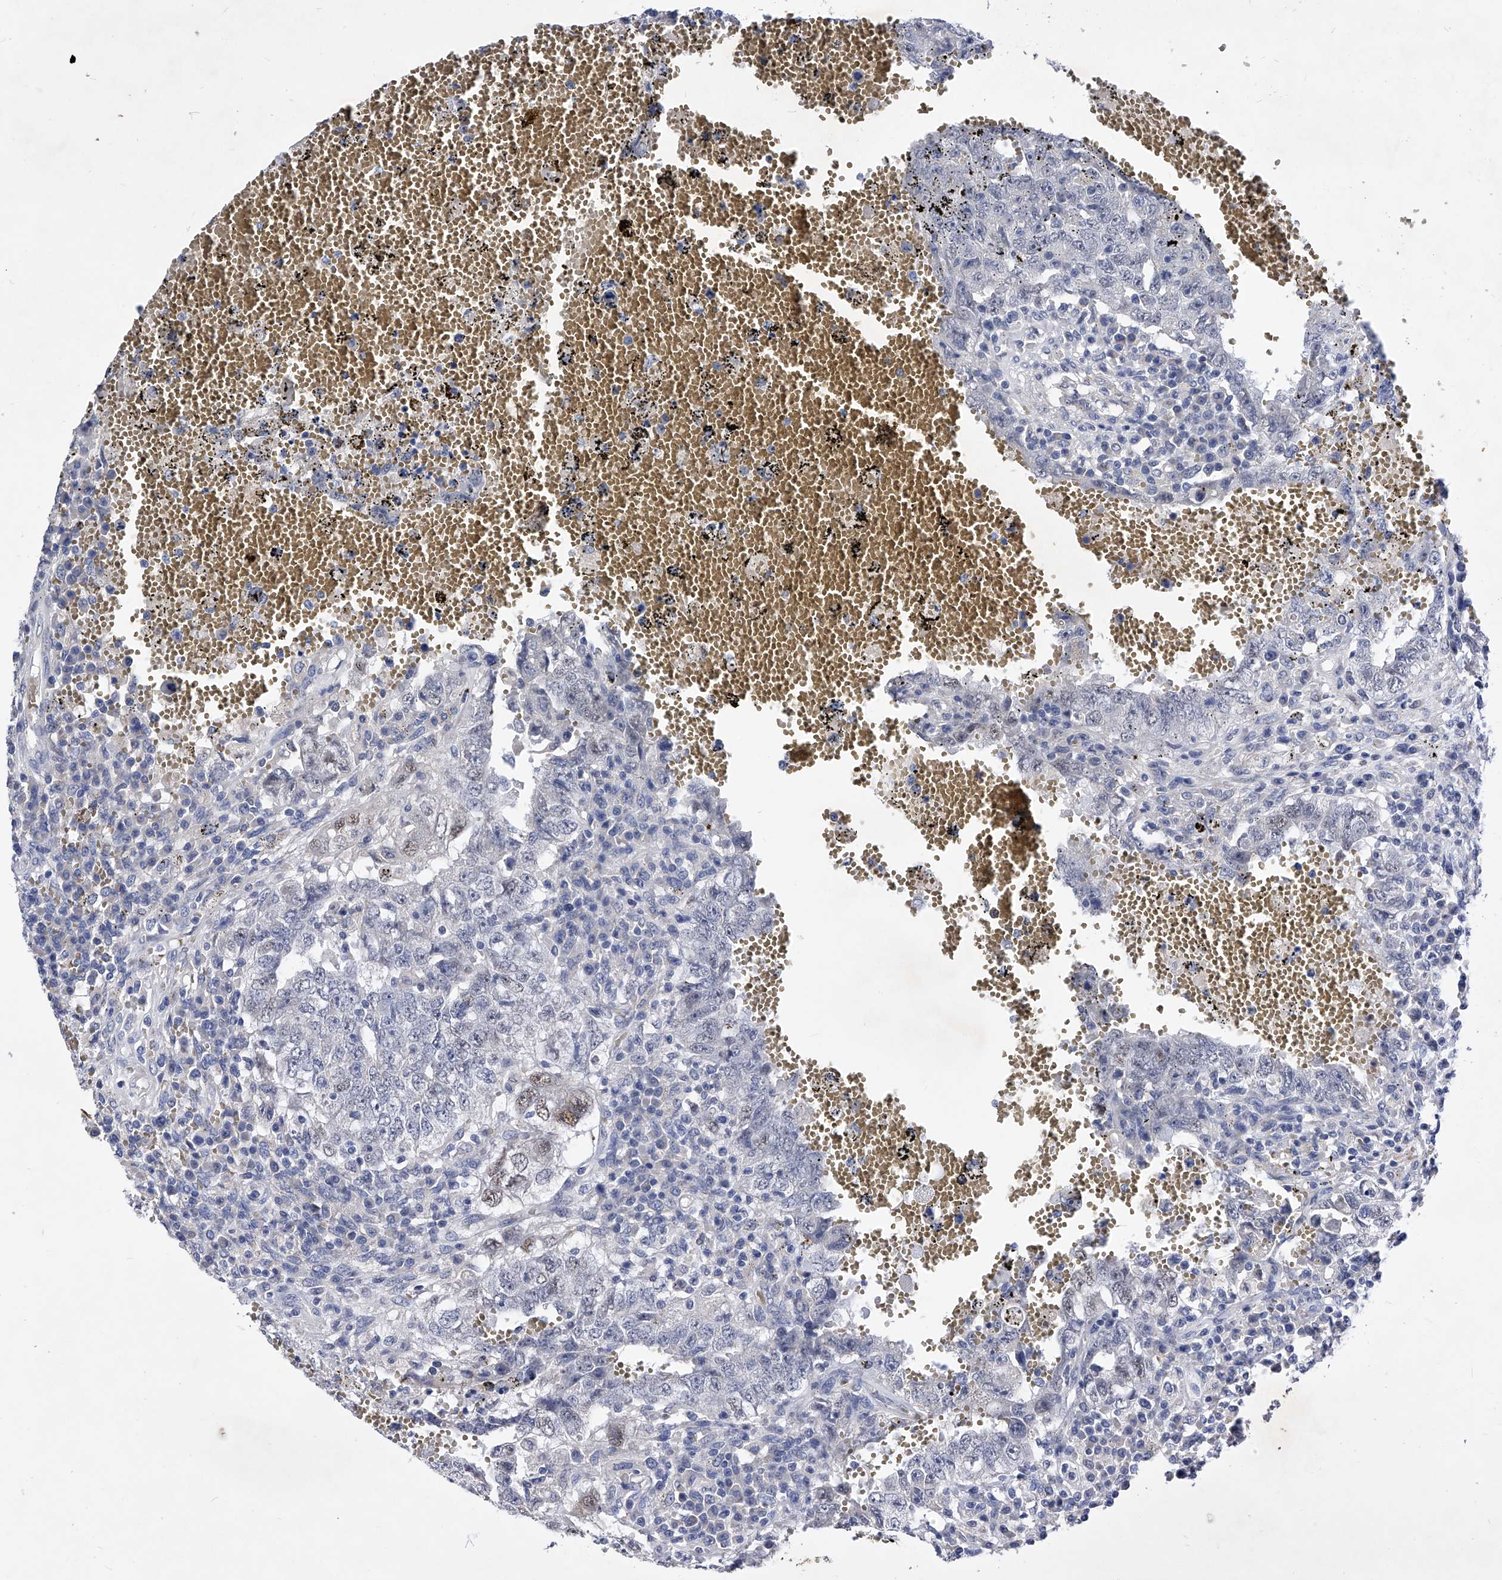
{"staining": {"intensity": "weak", "quantity": "<25%", "location": "nuclear"}, "tissue": "testis cancer", "cell_type": "Tumor cells", "image_type": "cancer", "snomed": [{"axis": "morphology", "description": "Carcinoma, Embryonal, NOS"}, {"axis": "topography", "description": "Testis"}], "caption": "IHC of testis cancer (embryonal carcinoma) demonstrates no expression in tumor cells. Brightfield microscopy of IHC stained with DAB (brown) and hematoxylin (blue), captured at high magnification.", "gene": "ZNF529", "patient": {"sex": "male", "age": 26}}